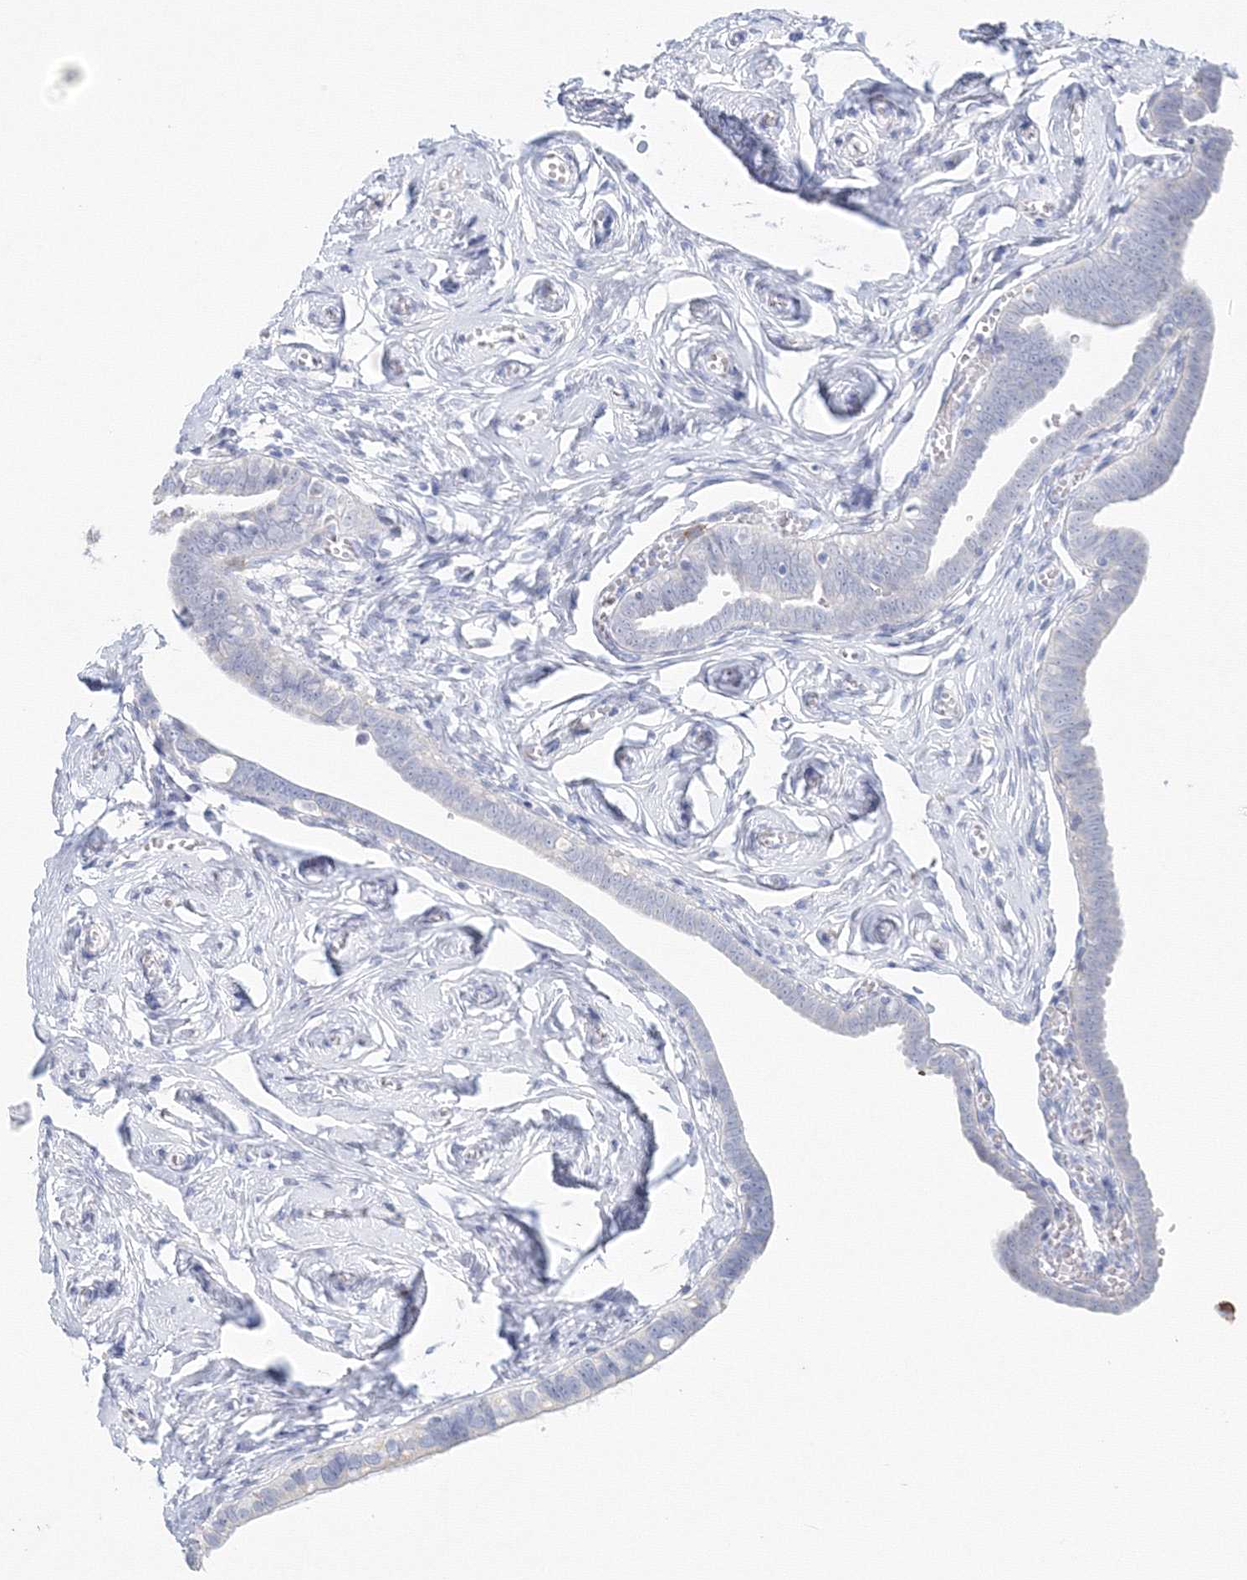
{"staining": {"intensity": "negative", "quantity": "none", "location": "none"}, "tissue": "fallopian tube", "cell_type": "Glandular cells", "image_type": "normal", "snomed": [{"axis": "morphology", "description": "Normal tissue, NOS"}, {"axis": "topography", "description": "Fallopian tube"}], "caption": "Immunohistochemistry image of benign human fallopian tube stained for a protein (brown), which reveals no staining in glandular cells. (Stains: DAB (3,3'-diaminobenzidine) immunohistochemistry with hematoxylin counter stain, Microscopy: brightfield microscopy at high magnification).", "gene": "VSIG1", "patient": {"sex": "female", "age": 71}}